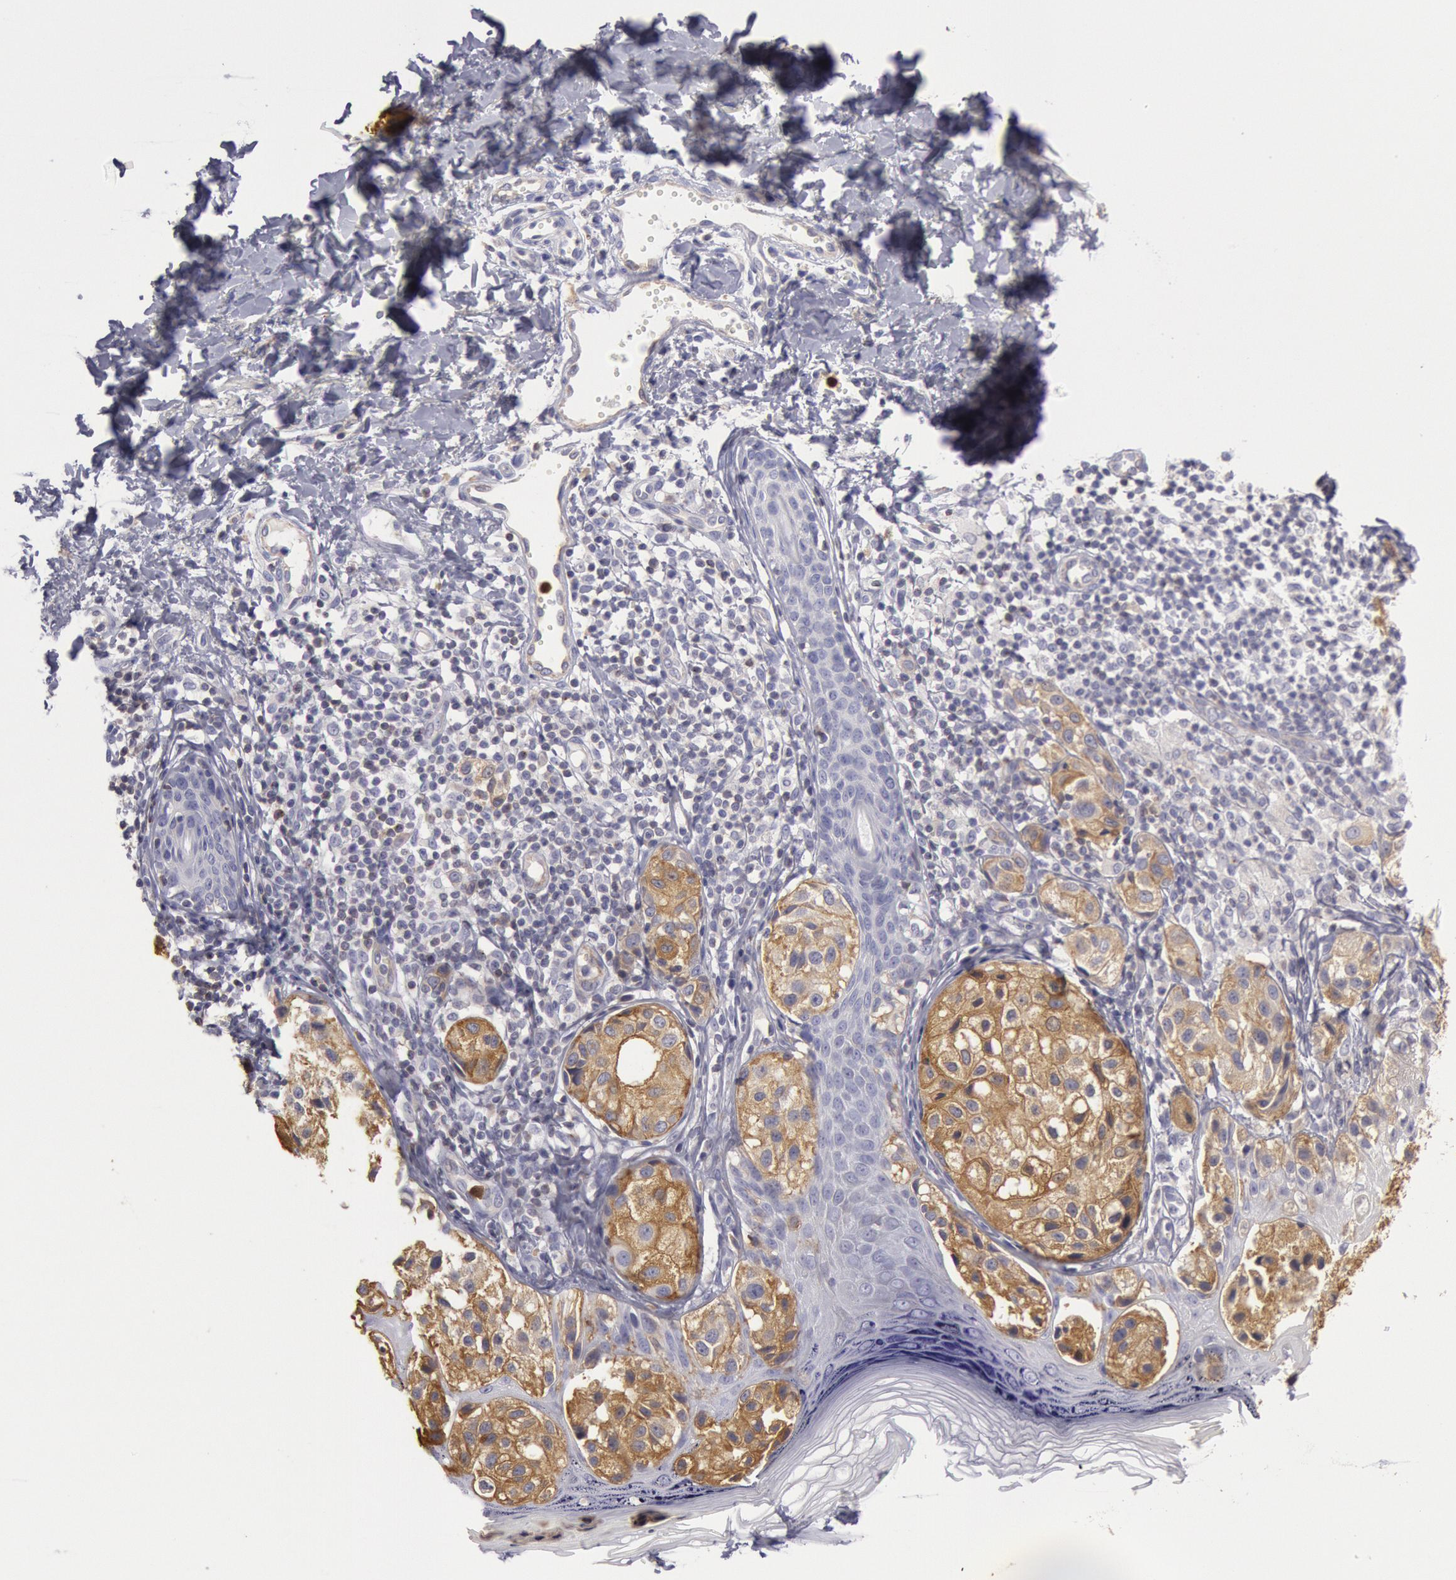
{"staining": {"intensity": "moderate", "quantity": ">75%", "location": "cytoplasmic/membranous"}, "tissue": "melanoma", "cell_type": "Tumor cells", "image_type": "cancer", "snomed": [{"axis": "morphology", "description": "Malignant melanoma, NOS"}, {"axis": "topography", "description": "Skin"}], "caption": "Protein expression analysis of human malignant melanoma reveals moderate cytoplasmic/membranous staining in about >75% of tumor cells. (Brightfield microscopy of DAB IHC at high magnification).", "gene": "RAB27A", "patient": {"sex": "male", "age": 23}}